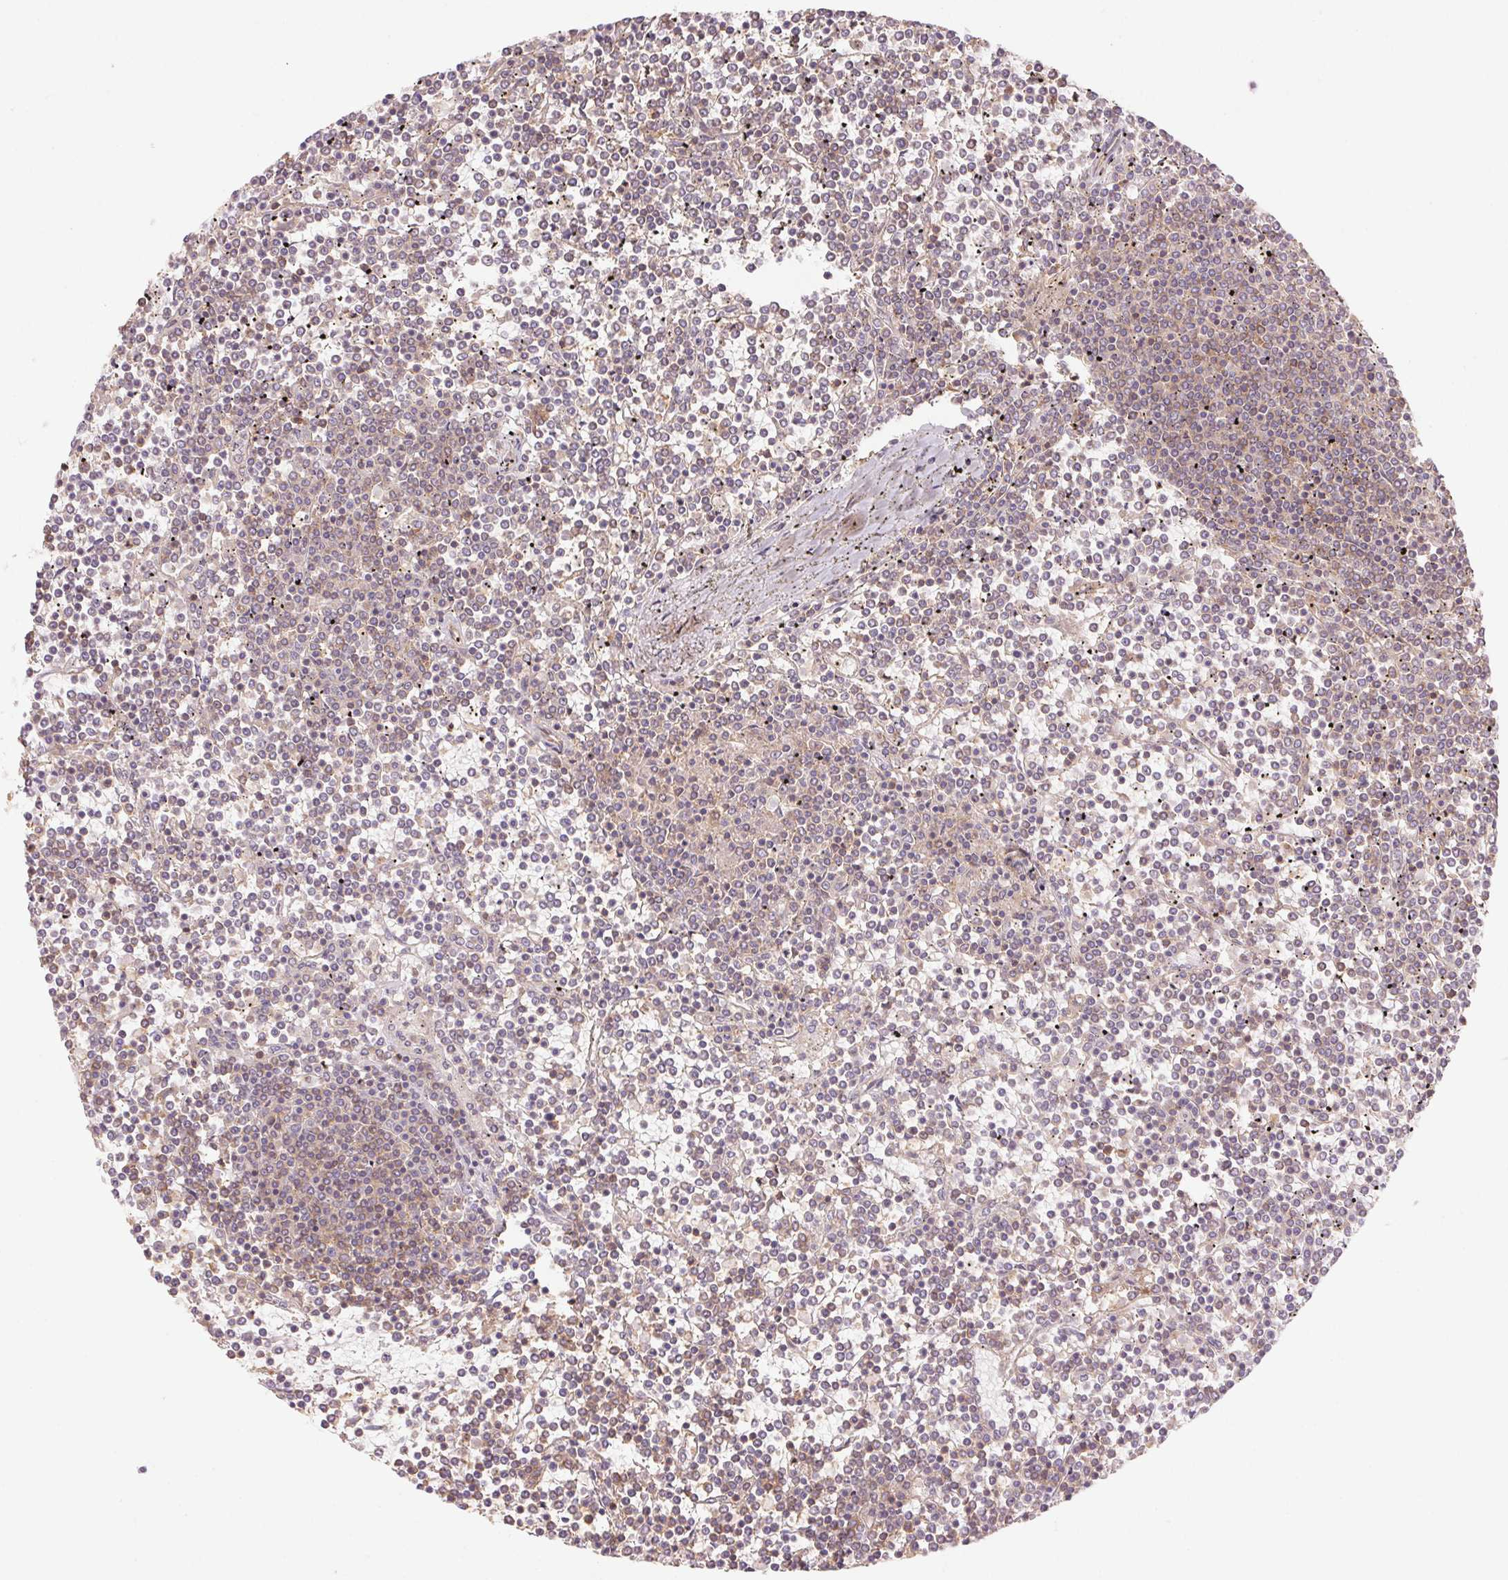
{"staining": {"intensity": "weak", "quantity": "<25%", "location": "cytoplasmic/membranous"}, "tissue": "lymphoma", "cell_type": "Tumor cells", "image_type": "cancer", "snomed": [{"axis": "morphology", "description": "Malignant lymphoma, non-Hodgkin's type, Low grade"}, {"axis": "topography", "description": "Spleen"}], "caption": "High power microscopy micrograph of an IHC micrograph of malignant lymphoma, non-Hodgkin's type (low-grade), revealing no significant positivity in tumor cells. (DAB (3,3'-diaminobenzidine) IHC visualized using brightfield microscopy, high magnification).", "gene": "TUBA3D", "patient": {"sex": "female", "age": 19}}